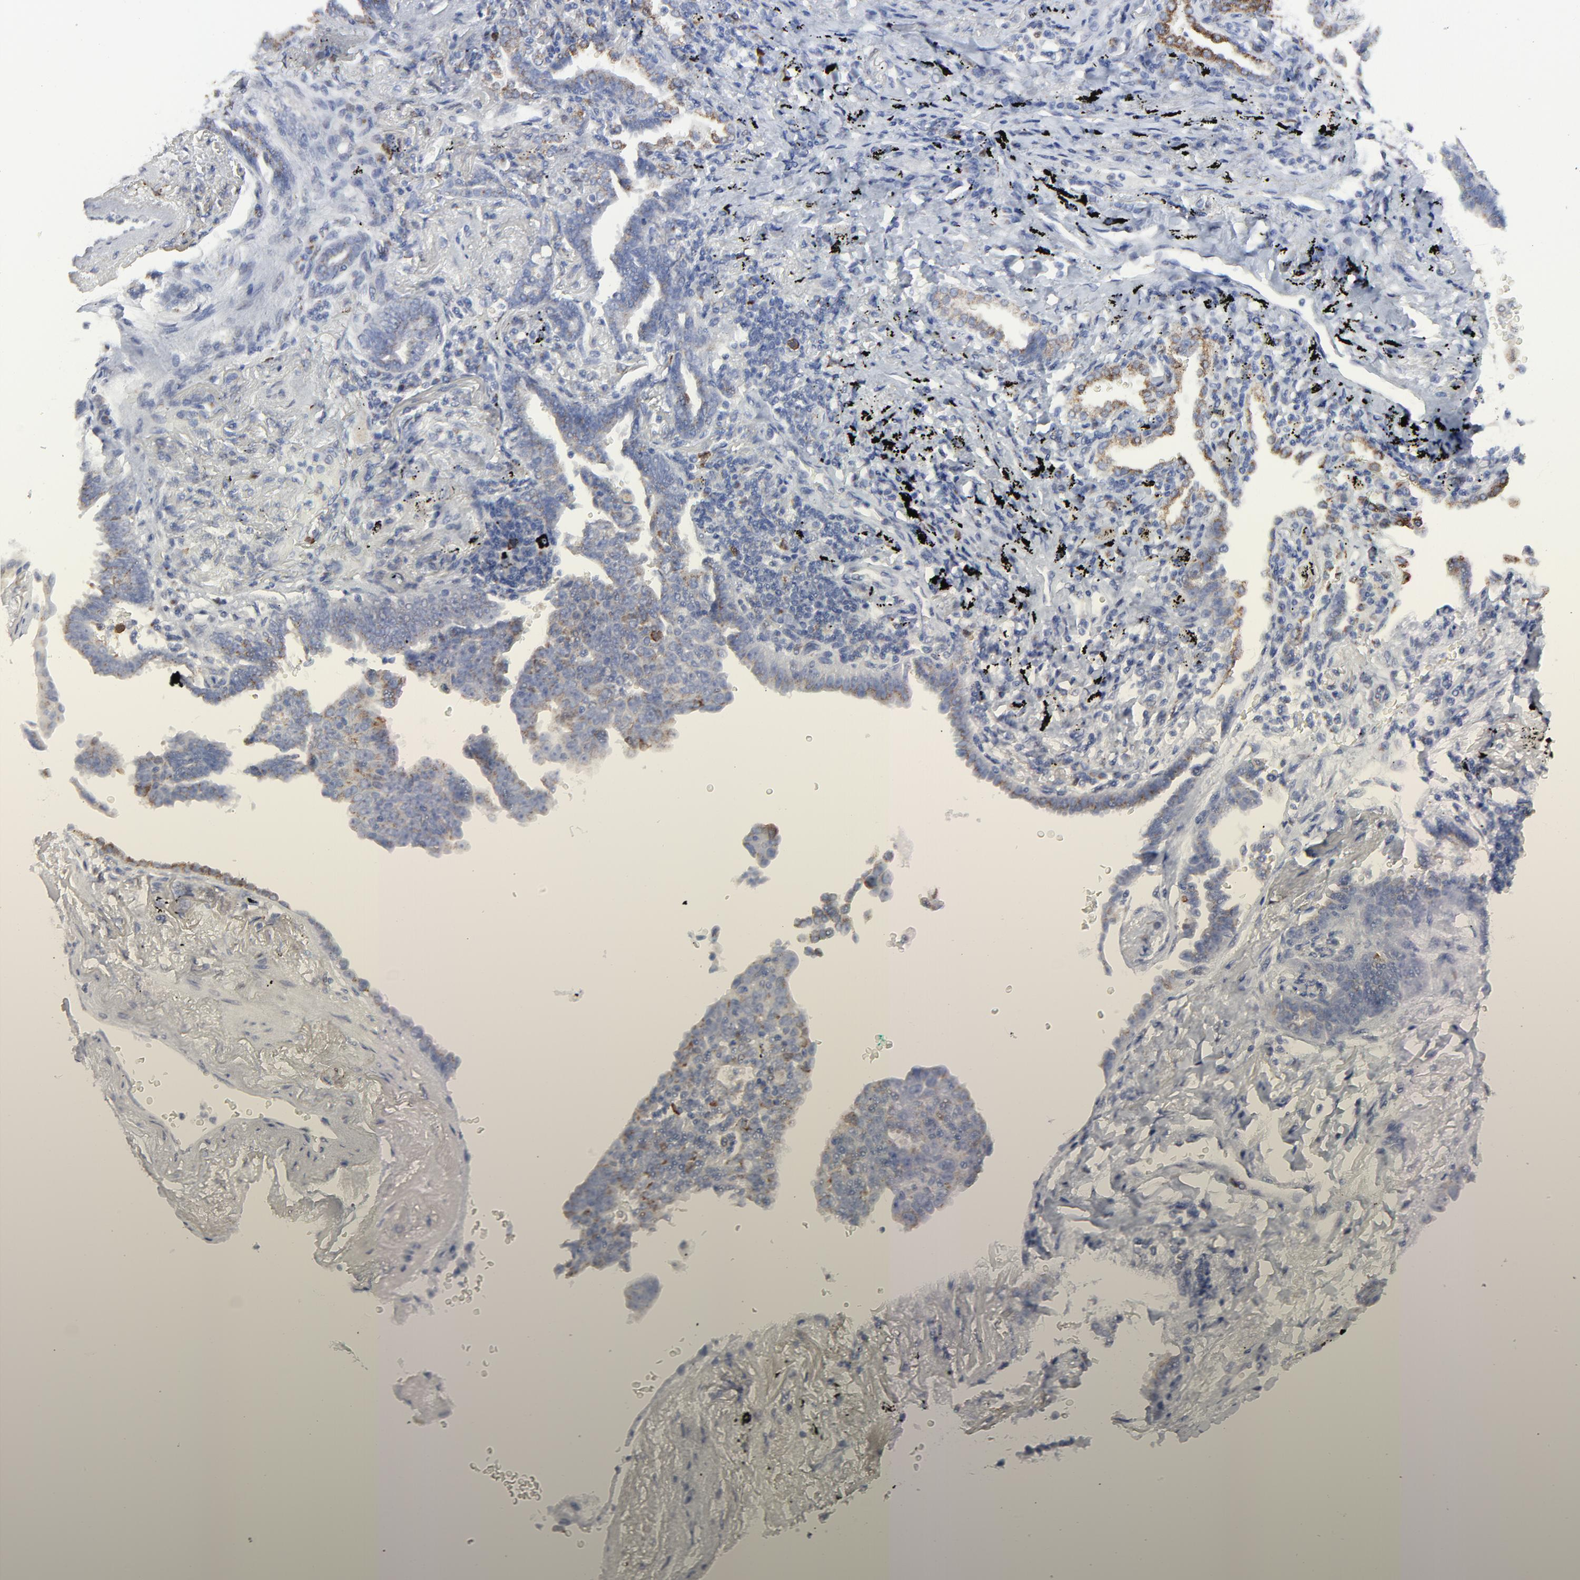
{"staining": {"intensity": "weak", "quantity": "25%-75%", "location": "cytoplasmic/membranous"}, "tissue": "lung cancer", "cell_type": "Tumor cells", "image_type": "cancer", "snomed": [{"axis": "morphology", "description": "Adenocarcinoma, NOS"}, {"axis": "topography", "description": "Lung"}], "caption": "Lung cancer (adenocarcinoma) was stained to show a protein in brown. There is low levels of weak cytoplasmic/membranous positivity in about 25%-75% of tumor cells.", "gene": "NCAPH", "patient": {"sex": "female", "age": 64}}